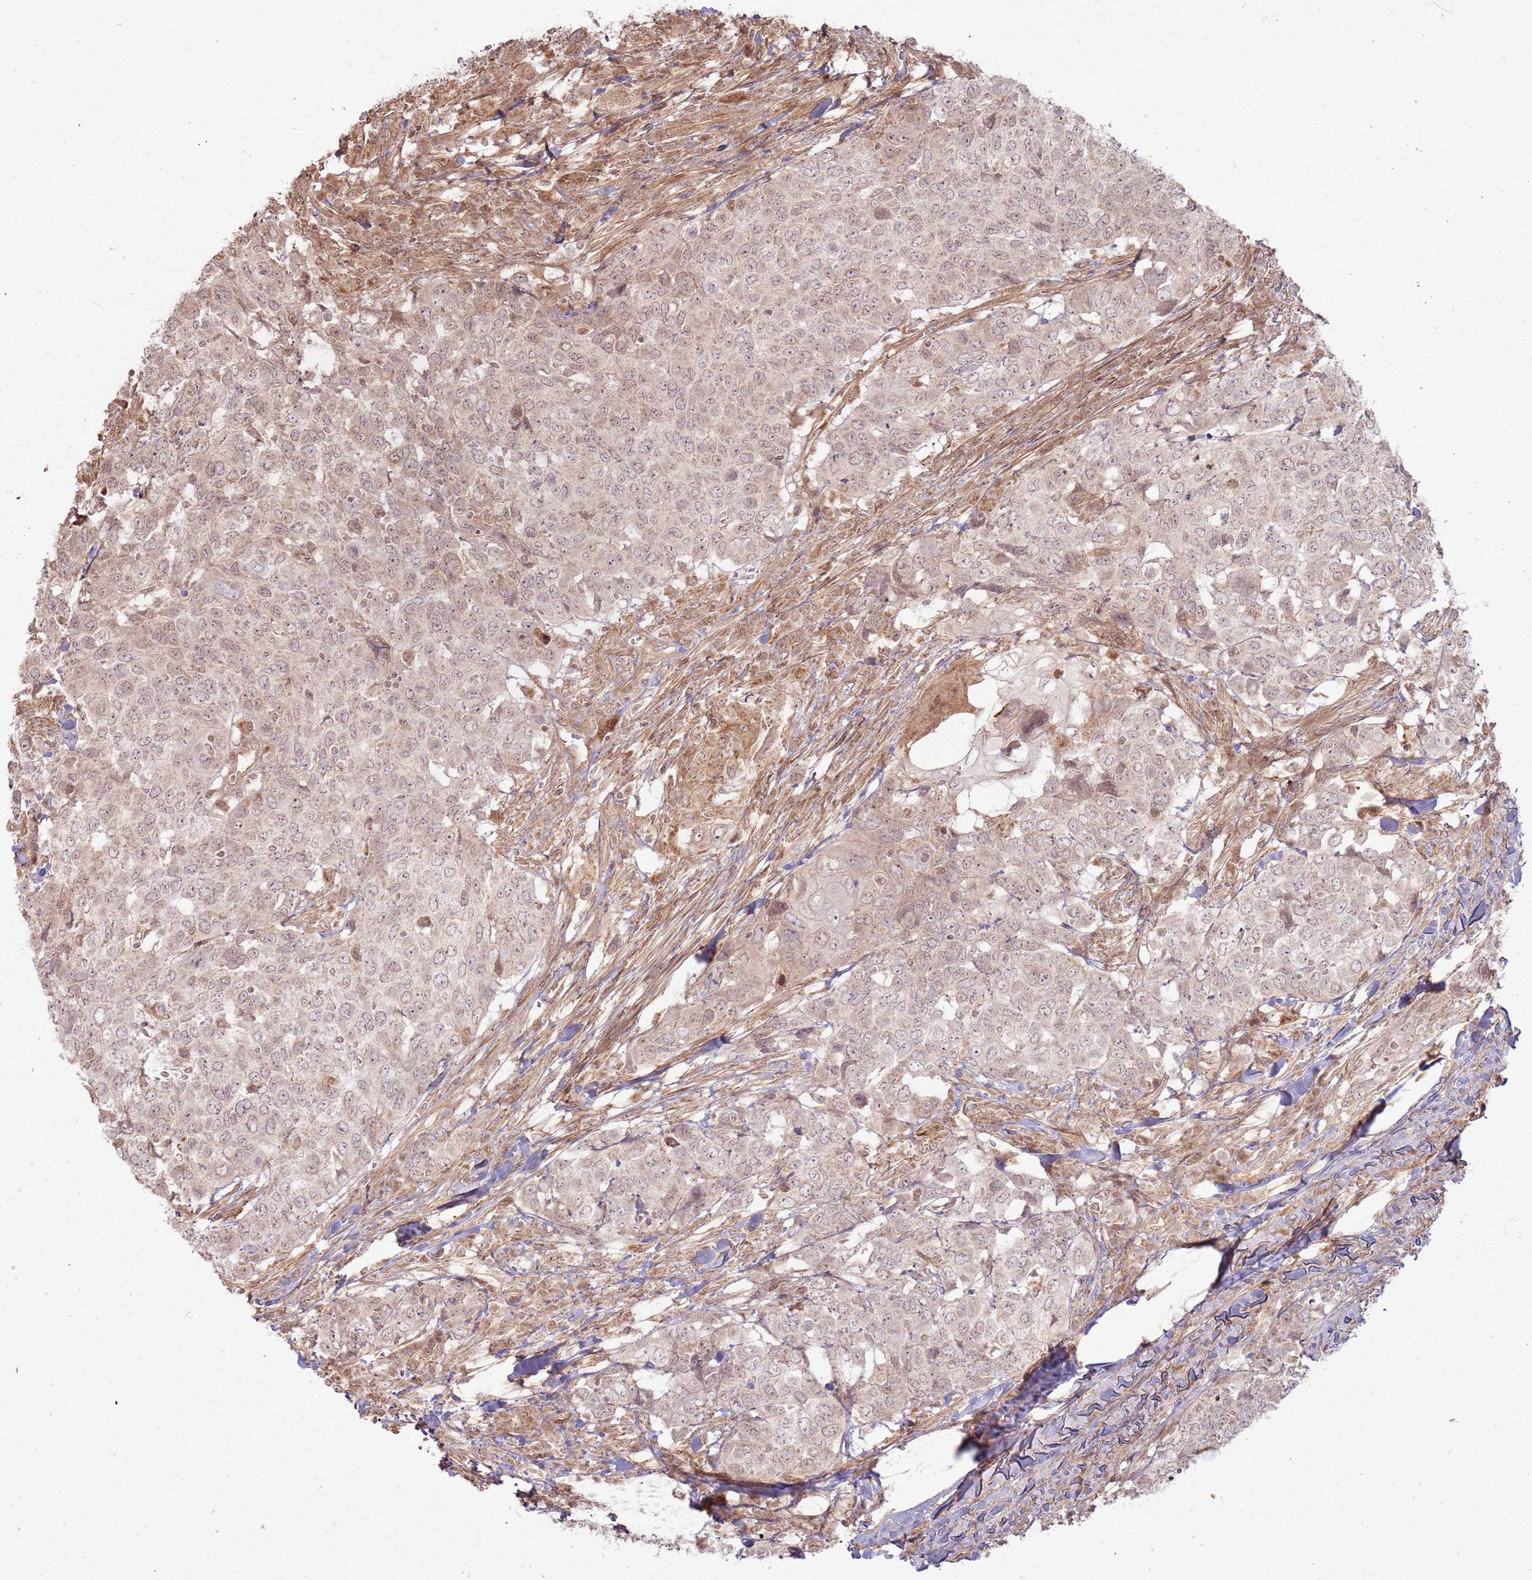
{"staining": {"intensity": "moderate", "quantity": "25%-75%", "location": "nuclear"}, "tissue": "head and neck cancer", "cell_type": "Tumor cells", "image_type": "cancer", "snomed": [{"axis": "morphology", "description": "Normal tissue, NOS"}, {"axis": "morphology", "description": "Squamous cell carcinoma, NOS"}, {"axis": "topography", "description": "Skeletal muscle"}, {"axis": "topography", "description": "Vascular tissue"}, {"axis": "topography", "description": "Peripheral nerve tissue"}, {"axis": "topography", "description": "Head-Neck"}], "caption": "Tumor cells display moderate nuclear positivity in about 25%-75% of cells in head and neck cancer.", "gene": "ZNF623", "patient": {"sex": "male", "age": 66}}